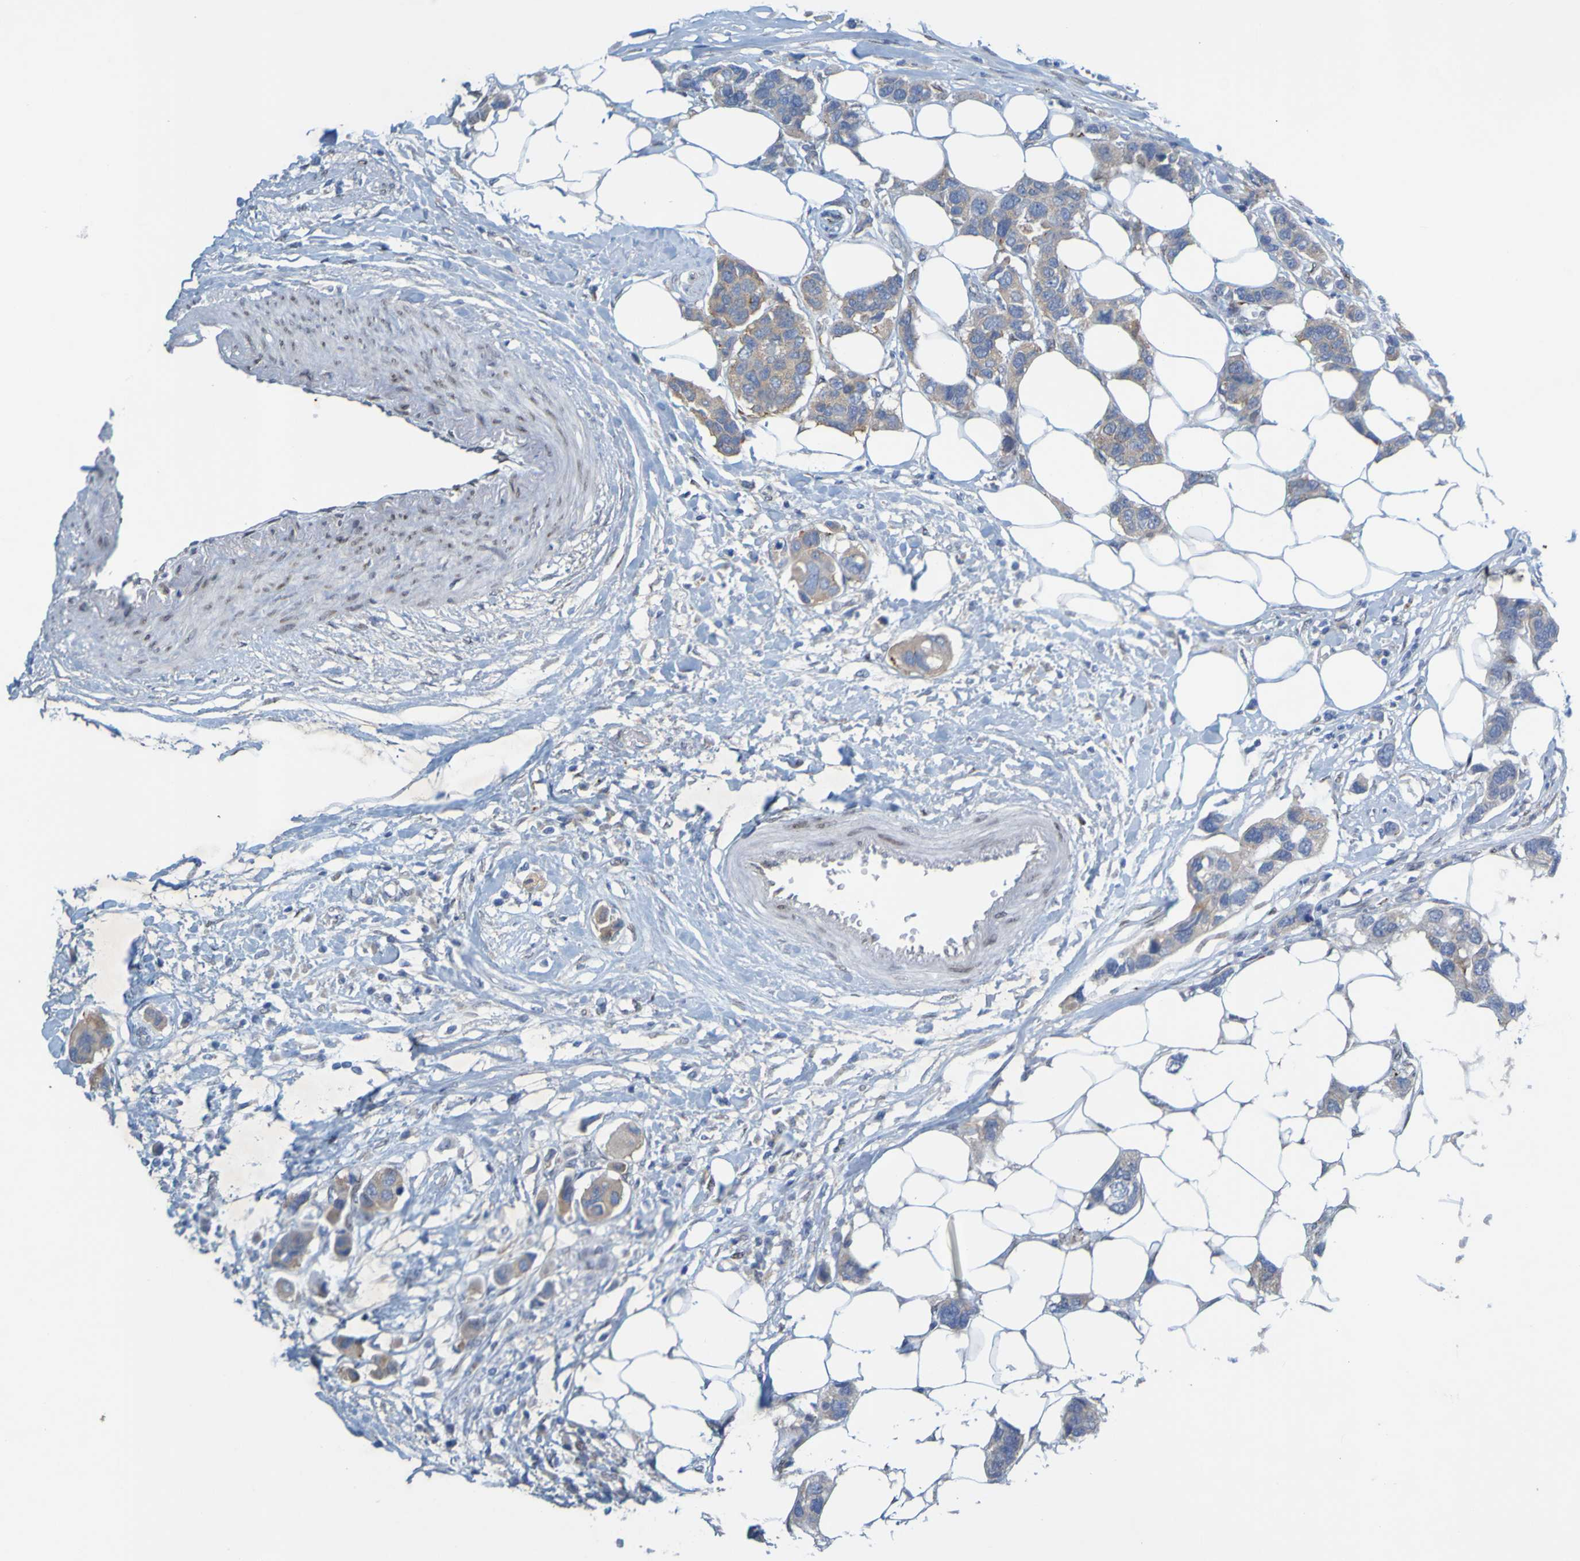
{"staining": {"intensity": "weak", "quantity": ">75%", "location": "cytoplasmic/membranous"}, "tissue": "breast cancer", "cell_type": "Tumor cells", "image_type": "cancer", "snomed": [{"axis": "morphology", "description": "Normal tissue, NOS"}, {"axis": "morphology", "description": "Duct carcinoma"}, {"axis": "topography", "description": "Breast"}], "caption": "Immunohistochemical staining of human infiltrating ductal carcinoma (breast) demonstrates weak cytoplasmic/membranous protein expression in about >75% of tumor cells.", "gene": "MAG", "patient": {"sex": "female", "age": 50}}